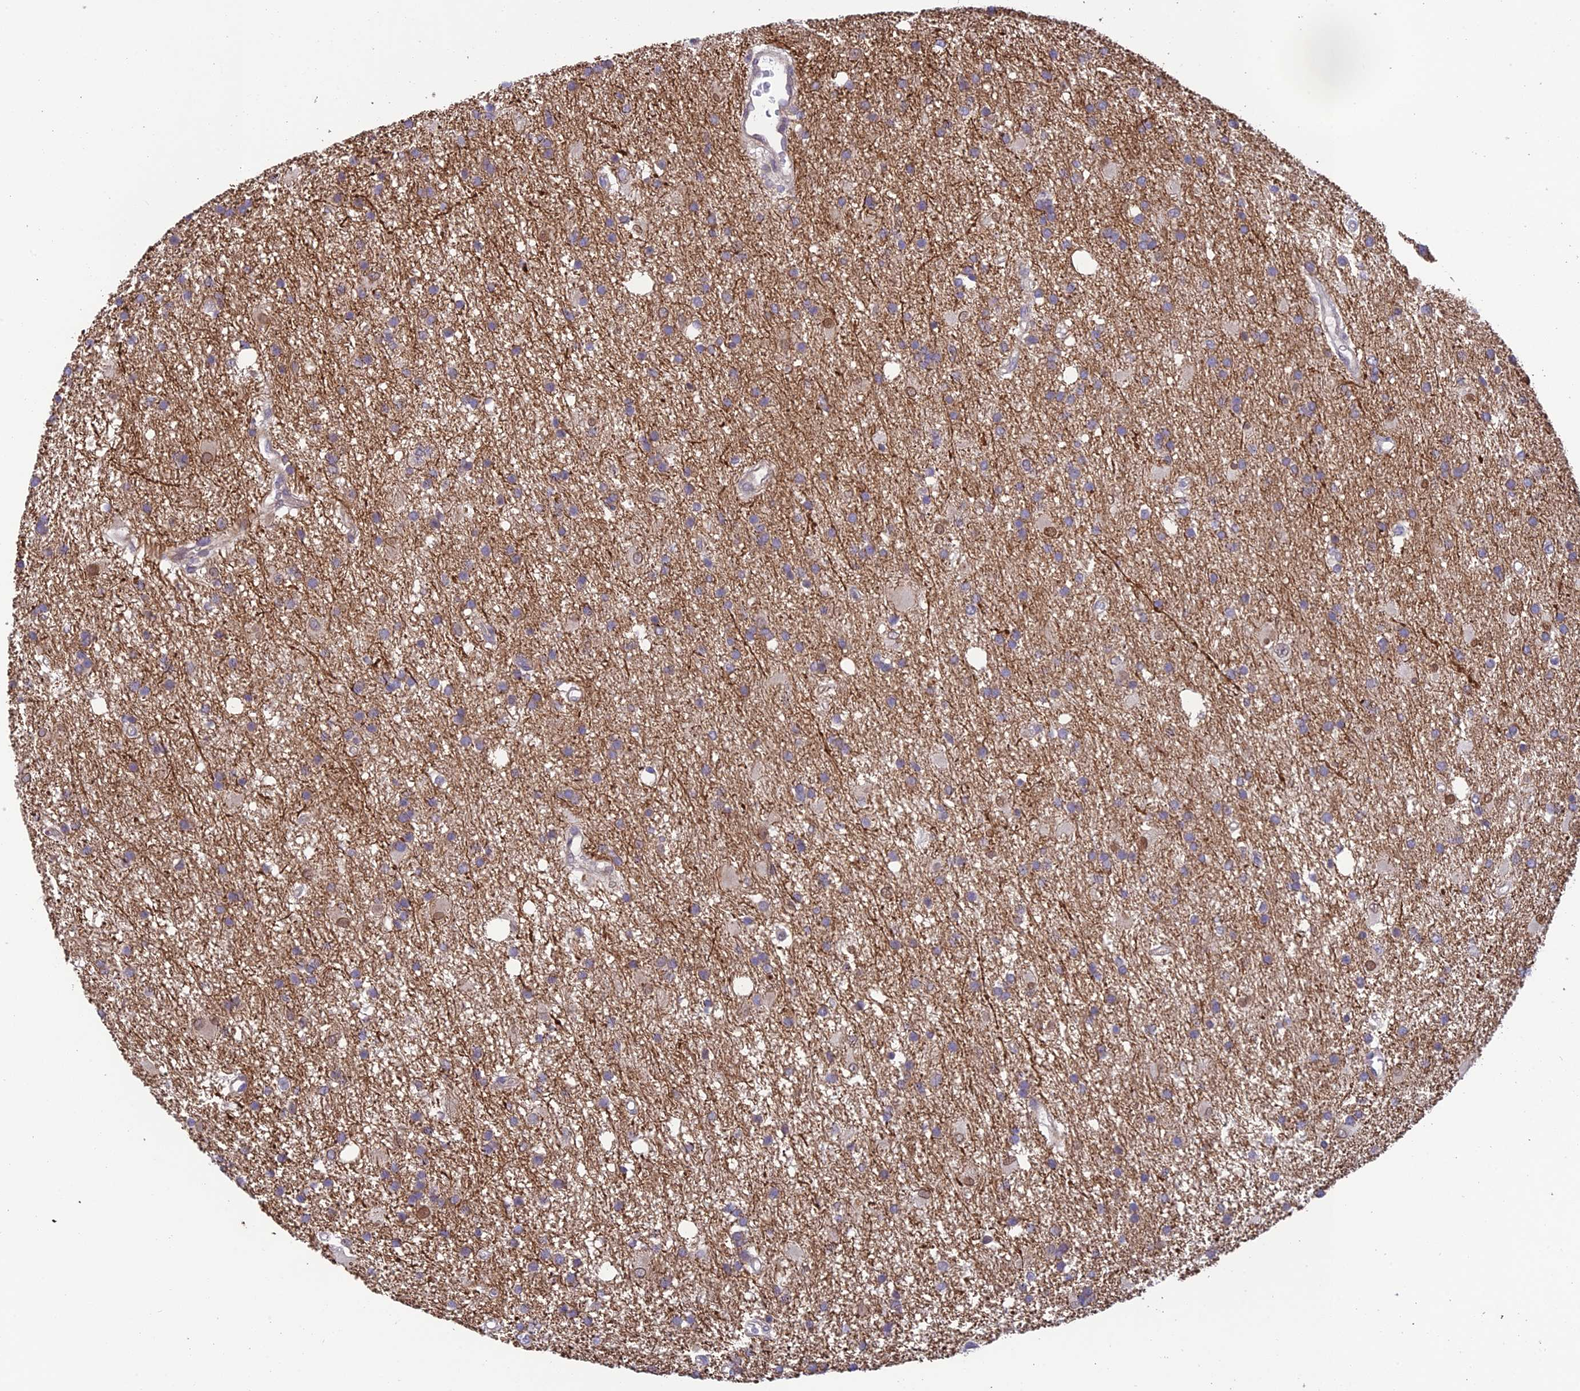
{"staining": {"intensity": "negative", "quantity": "none", "location": "none"}, "tissue": "glioma", "cell_type": "Tumor cells", "image_type": "cancer", "snomed": [{"axis": "morphology", "description": "Glioma, malignant, High grade"}, {"axis": "topography", "description": "Brain"}], "caption": "Malignant glioma (high-grade) was stained to show a protein in brown. There is no significant staining in tumor cells.", "gene": "BMT2", "patient": {"sex": "male", "age": 77}}